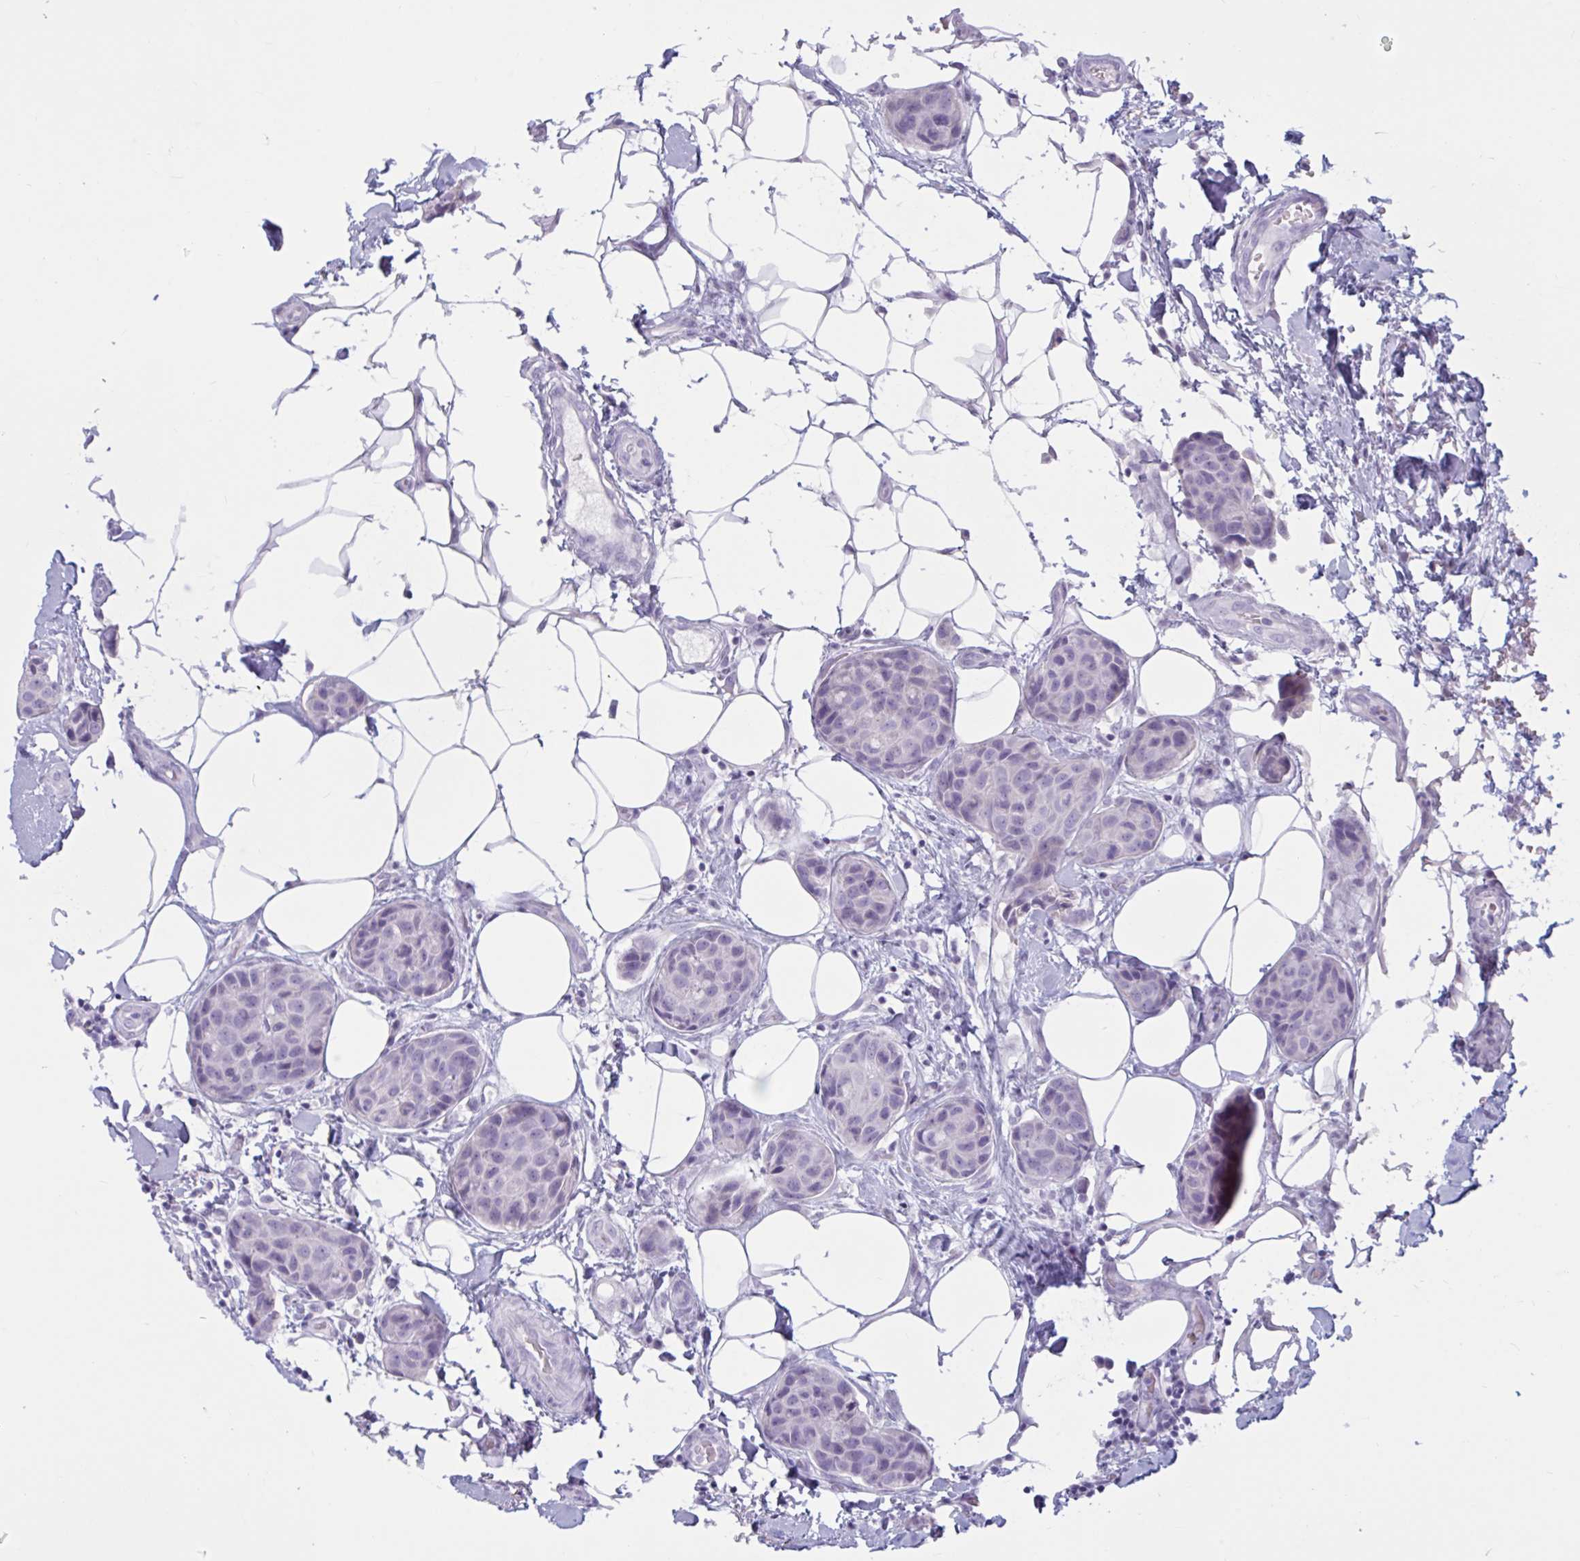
{"staining": {"intensity": "negative", "quantity": "none", "location": "none"}, "tissue": "breast cancer", "cell_type": "Tumor cells", "image_type": "cancer", "snomed": [{"axis": "morphology", "description": "Duct carcinoma"}, {"axis": "topography", "description": "Breast"}, {"axis": "topography", "description": "Lymph node"}], "caption": "IHC image of breast cancer (infiltrating ductal carcinoma) stained for a protein (brown), which reveals no positivity in tumor cells.", "gene": "BBS10", "patient": {"sex": "female", "age": 80}}